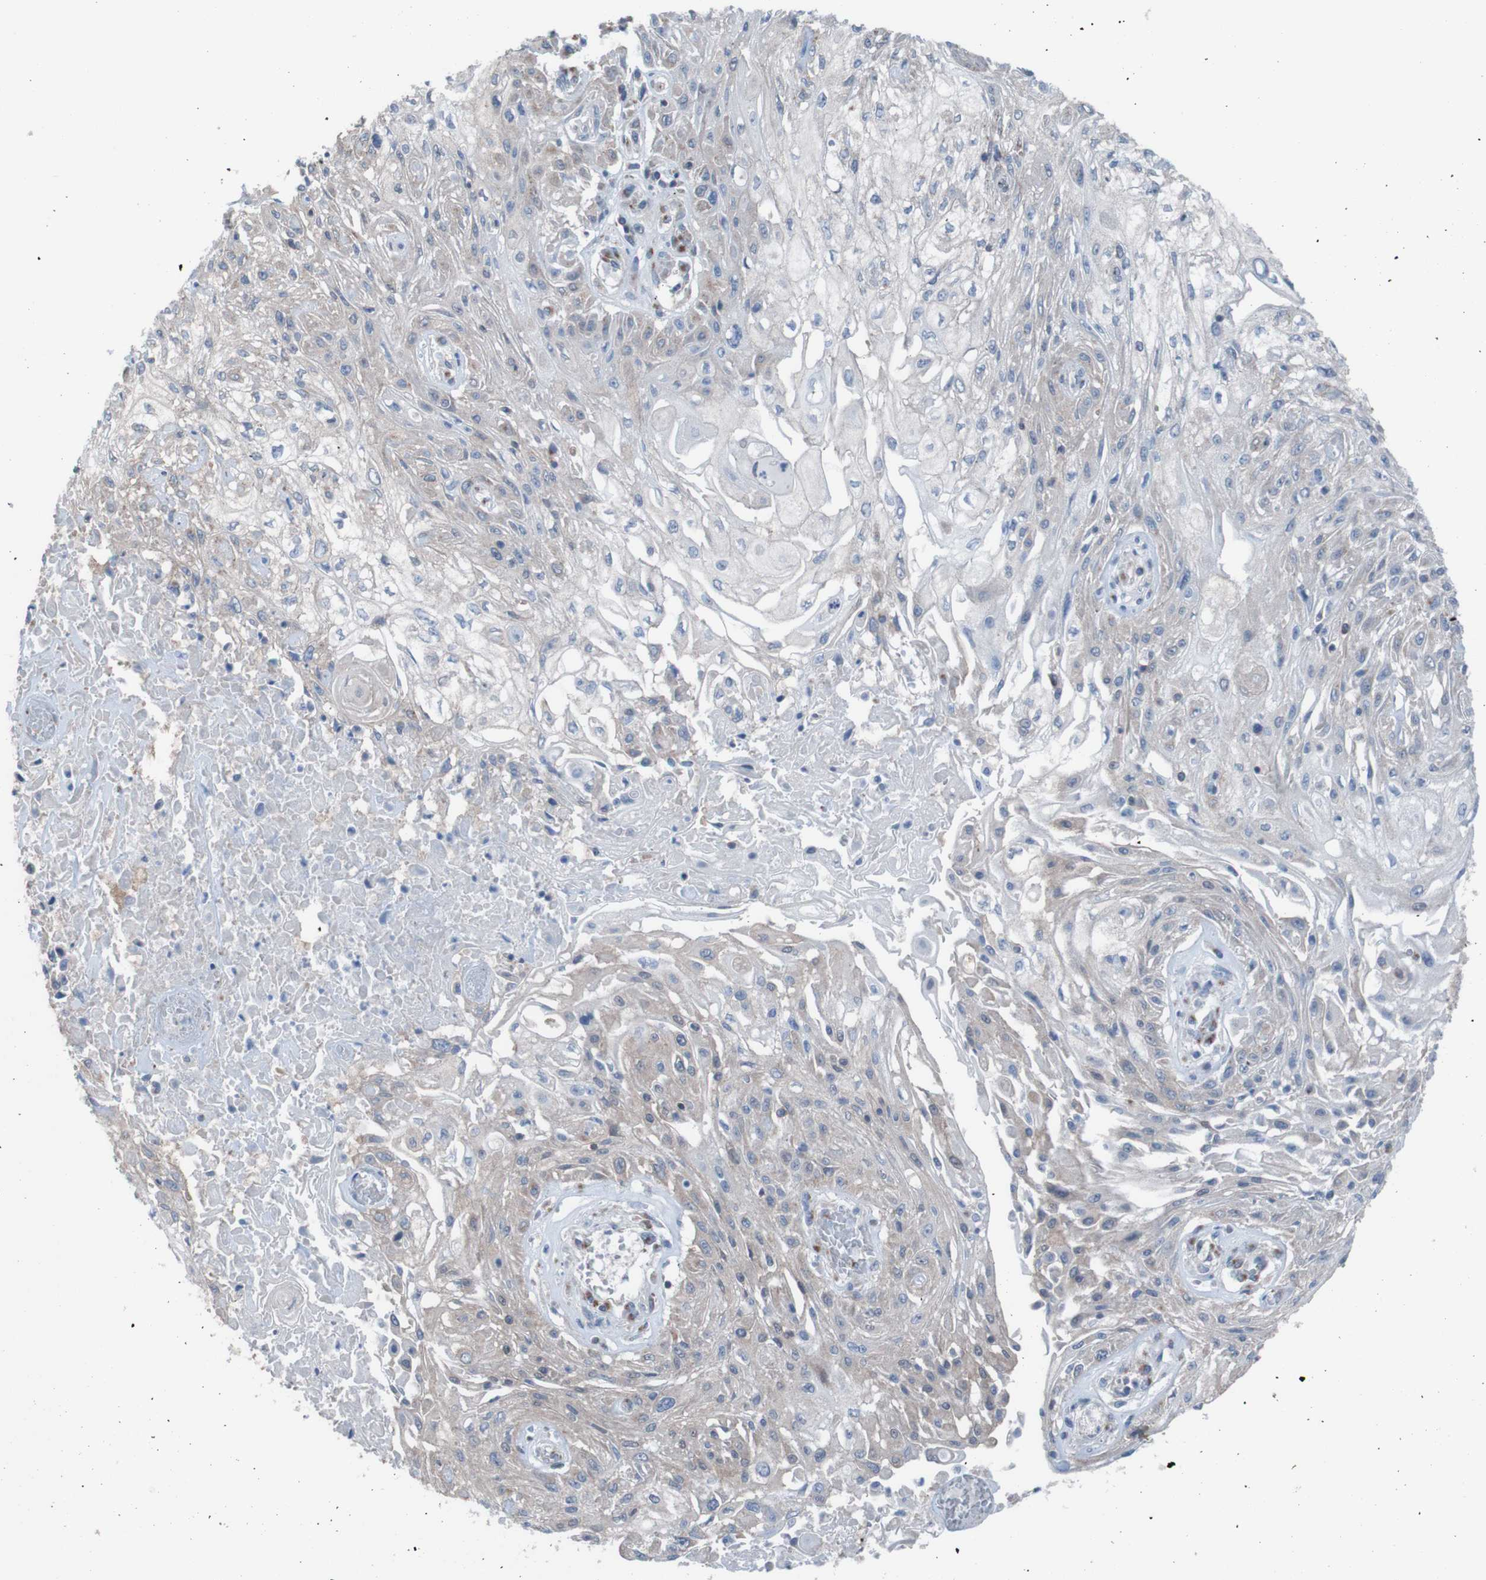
{"staining": {"intensity": "moderate", "quantity": "25%-75%", "location": "cytoplasmic/membranous"}, "tissue": "skin cancer", "cell_type": "Tumor cells", "image_type": "cancer", "snomed": [{"axis": "morphology", "description": "Squamous cell carcinoma, NOS"}, {"axis": "topography", "description": "Skin"}], "caption": "DAB immunohistochemical staining of skin squamous cell carcinoma displays moderate cytoplasmic/membranous protein expression in approximately 25%-75% of tumor cells. The protein is stained brown, and the nuclei are stained in blue (DAB (3,3'-diaminobenzidine) IHC with brightfield microscopy, high magnification).", "gene": "MINAR1", "patient": {"sex": "male", "age": 75}}